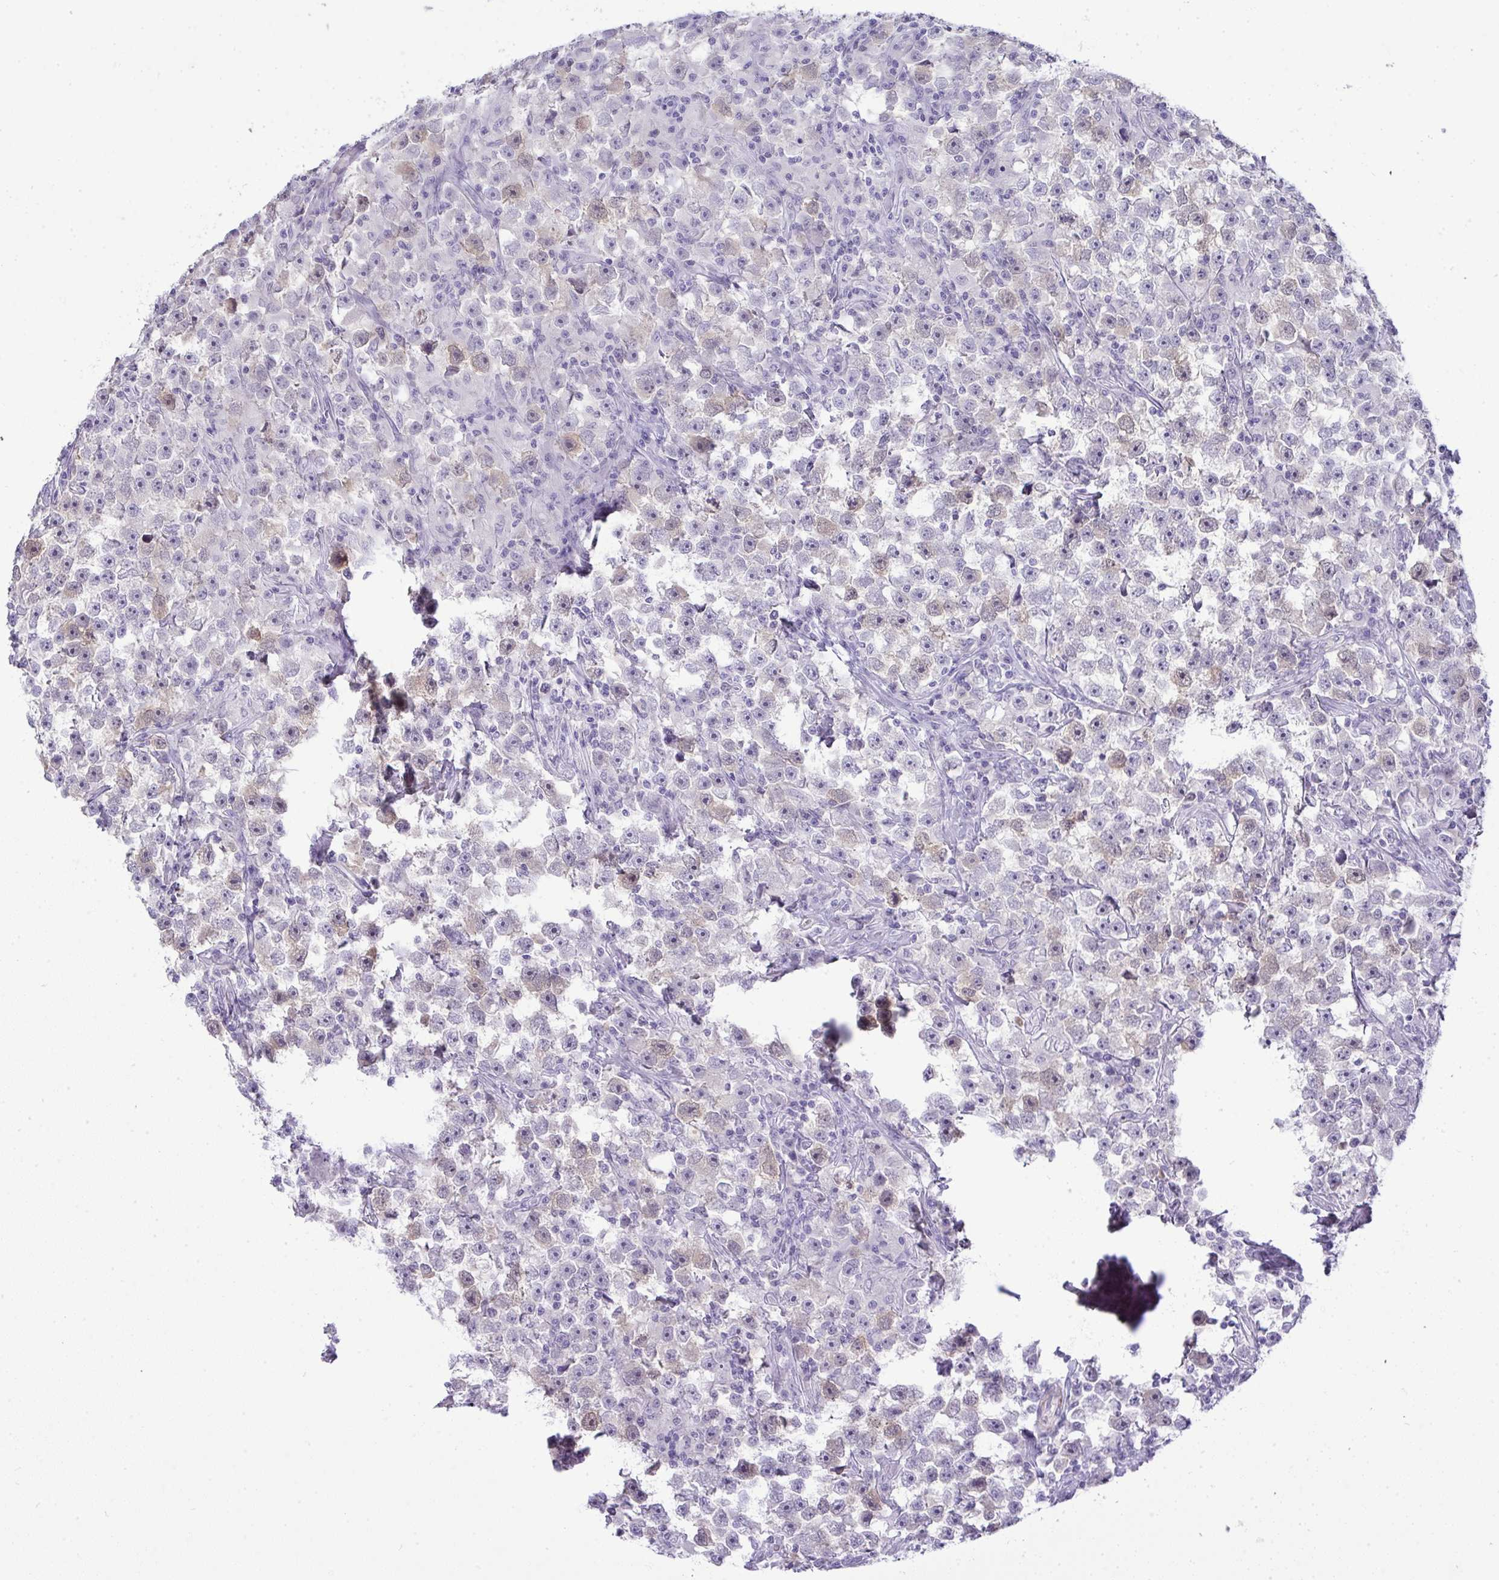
{"staining": {"intensity": "negative", "quantity": "none", "location": "none"}, "tissue": "testis cancer", "cell_type": "Tumor cells", "image_type": "cancer", "snomed": [{"axis": "morphology", "description": "Seminoma, NOS"}, {"axis": "topography", "description": "Testis"}], "caption": "DAB (3,3'-diaminobenzidine) immunohistochemical staining of human seminoma (testis) reveals no significant expression in tumor cells.", "gene": "UBE2S", "patient": {"sex": "male", "age": 33}}